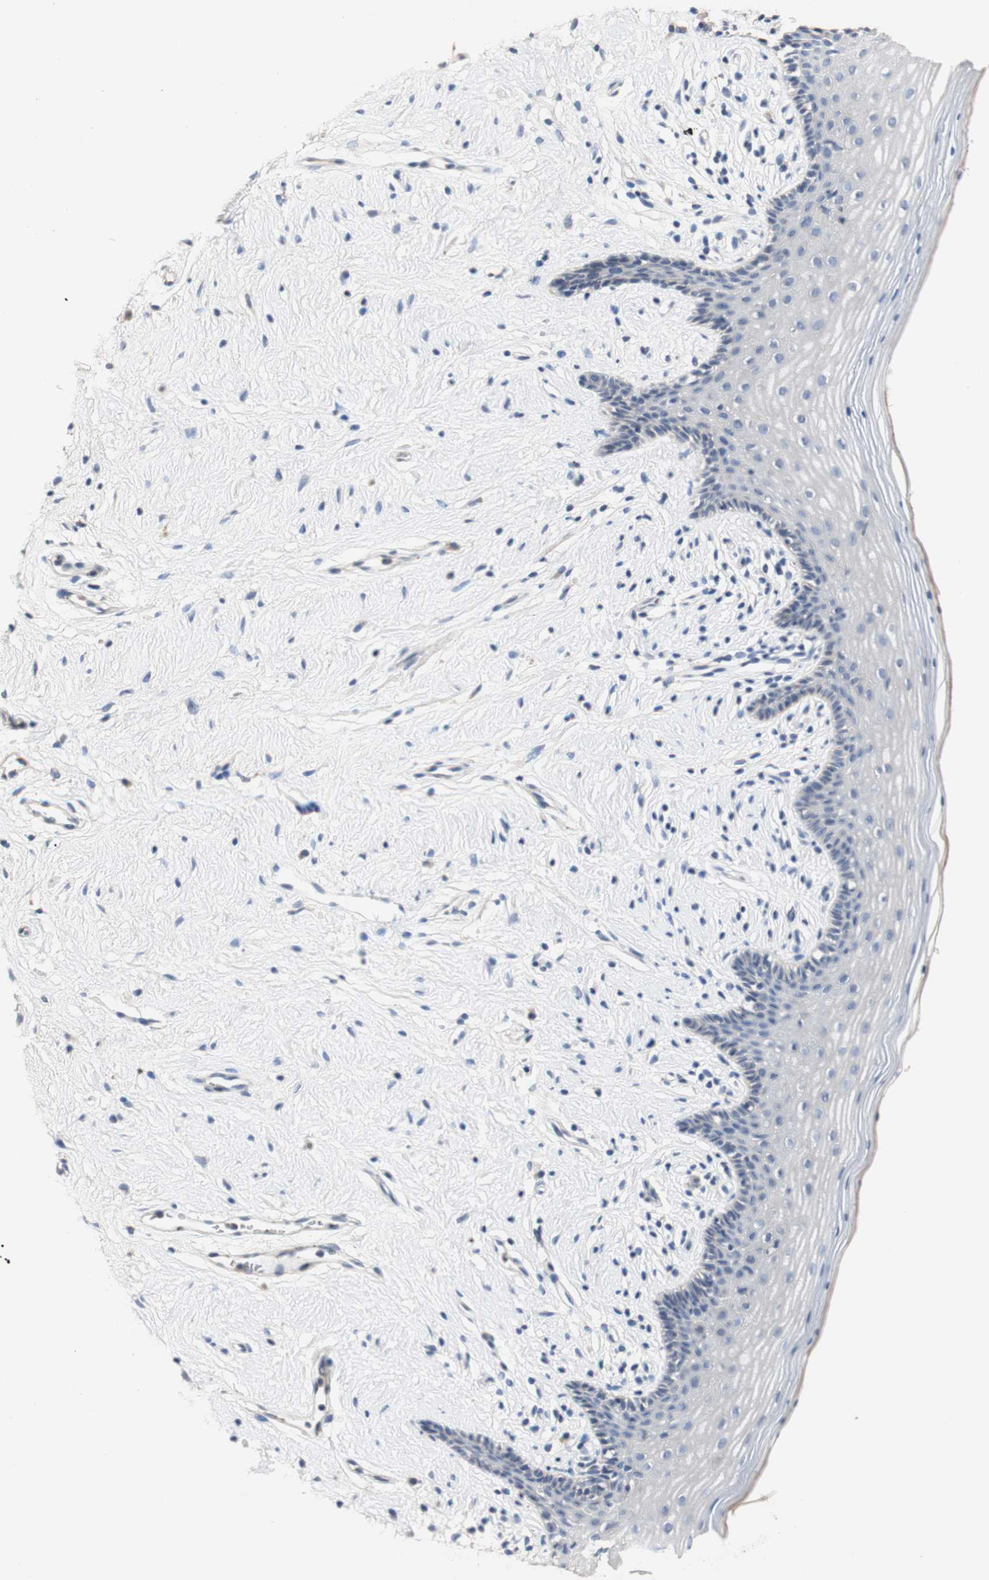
{"staining": {"intensity": "negative", "quantity": "none", "location": "none"}, "tissue": "vagina", "cell_type": "Squamous epithelial cells", "image_type": "normal", "snomed": [{"axis": "morphology", "description": "Normal tissue, NOS"}, {"axis": "topography", "description": "Vagina"}], "caption": "A micrograph of vagina stained for a protein reveals no brown staining in squamous epithelial cells. Brightfield microscopy of immunohistochemistry (IHC) stained with DAB (brown) and hematoxylin (blue), captured at high magnification.", "gene": "CDON", "patient": {"sex": "female", "age": 44}}